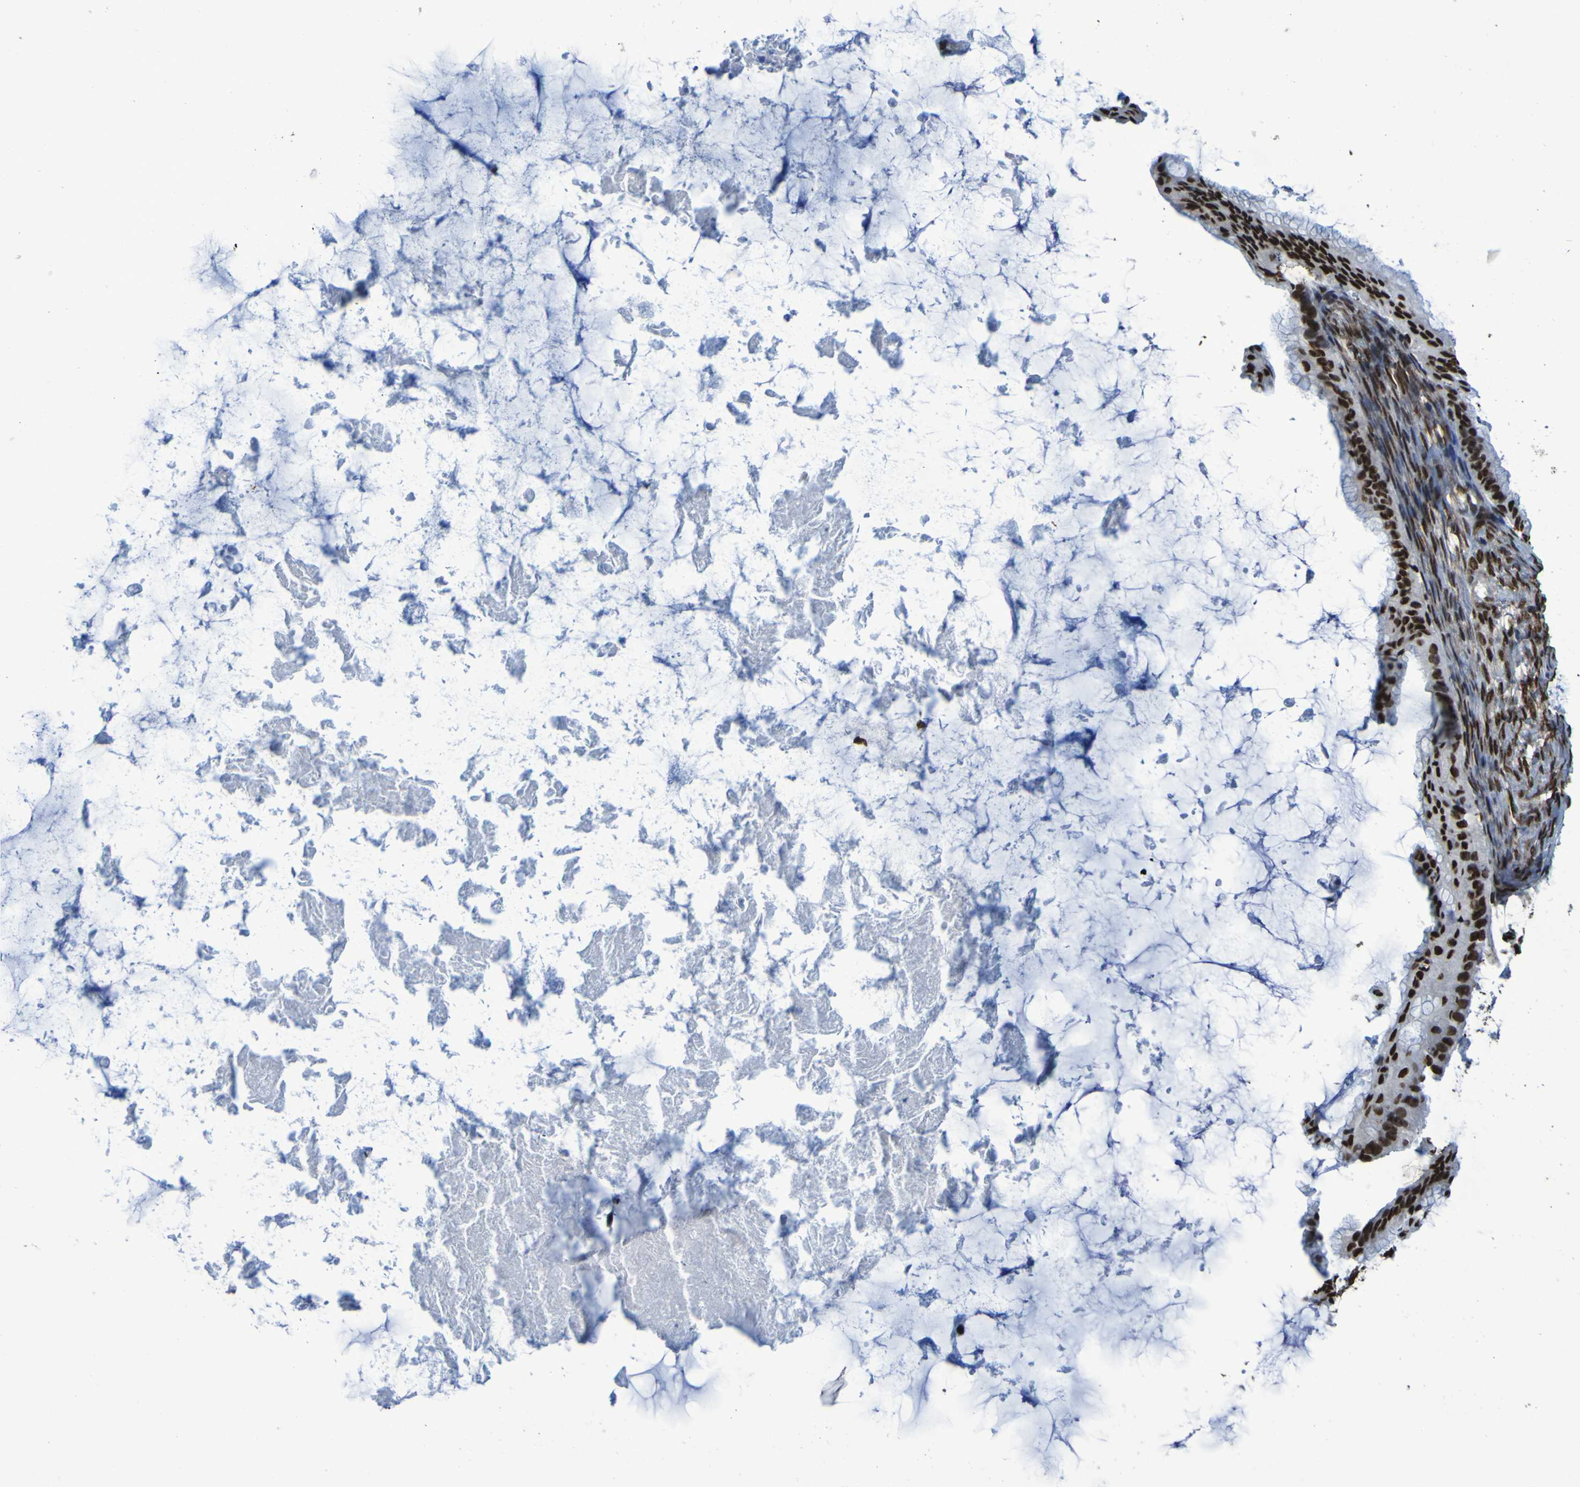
{"staining": {"intensity": "strong", "quantity": ">75%", "location": "nuclear"}, "tissue": "ovarian cancer", "cell_type": "Tumor cells", "image_type": "cancer", "snomed": [{"axis": "morphology", "description": "Cystadenocarcinoma, mucinous, NOS"}, {"axis": "topography", "description": "Ovary"}], "caption": "Protein staining of ovarian cancer (mucinous cystadenocarcinoma) tissue displays strong nuclear positivity in approximately >75% of tumor cells.", "gene": "HNRNPR", "patient": {"sex": "female", "age": 61}}